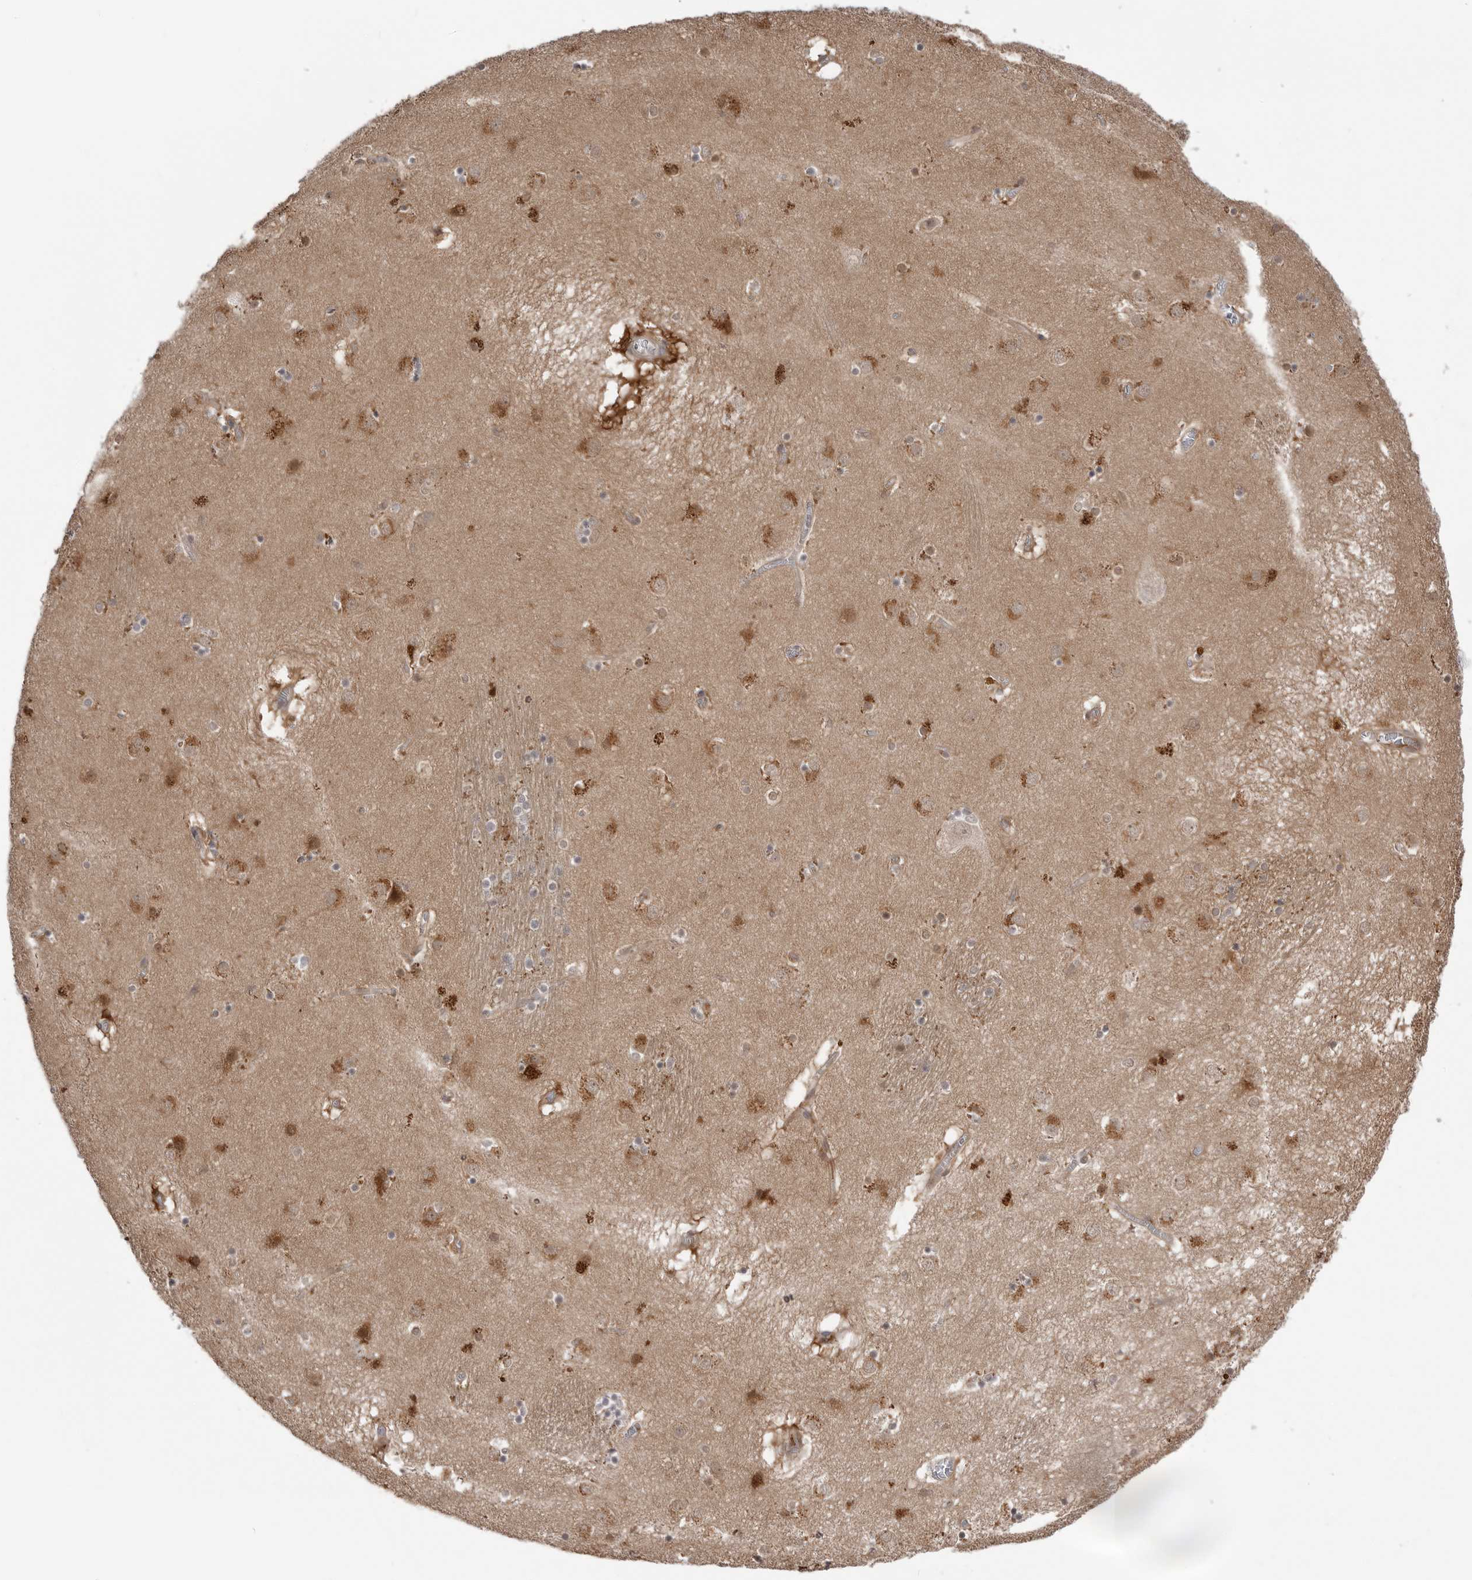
{"staining": {"intensity": "moderate", "quantity": "25%-75%", "location": "cytoplasmic/membranous,nuclear"}, "tissue": "caudate", "cell_type": "Glial cells", "image_type": "normal", "snomed": [{"axis": "morphology", "description": "Normal tissue, NOS"}, {"axis": "topography", "description": "Lateral ventricle wall"}], "caption": "This photomicrograph reveals IHC staining of benign caudate, with medium moderate cytoplasmic/membranous,nuclear positivity in about 25%-75% of glial cells.", "gene": "PNPO", "patient": {"sex": "male", "age": 70}}